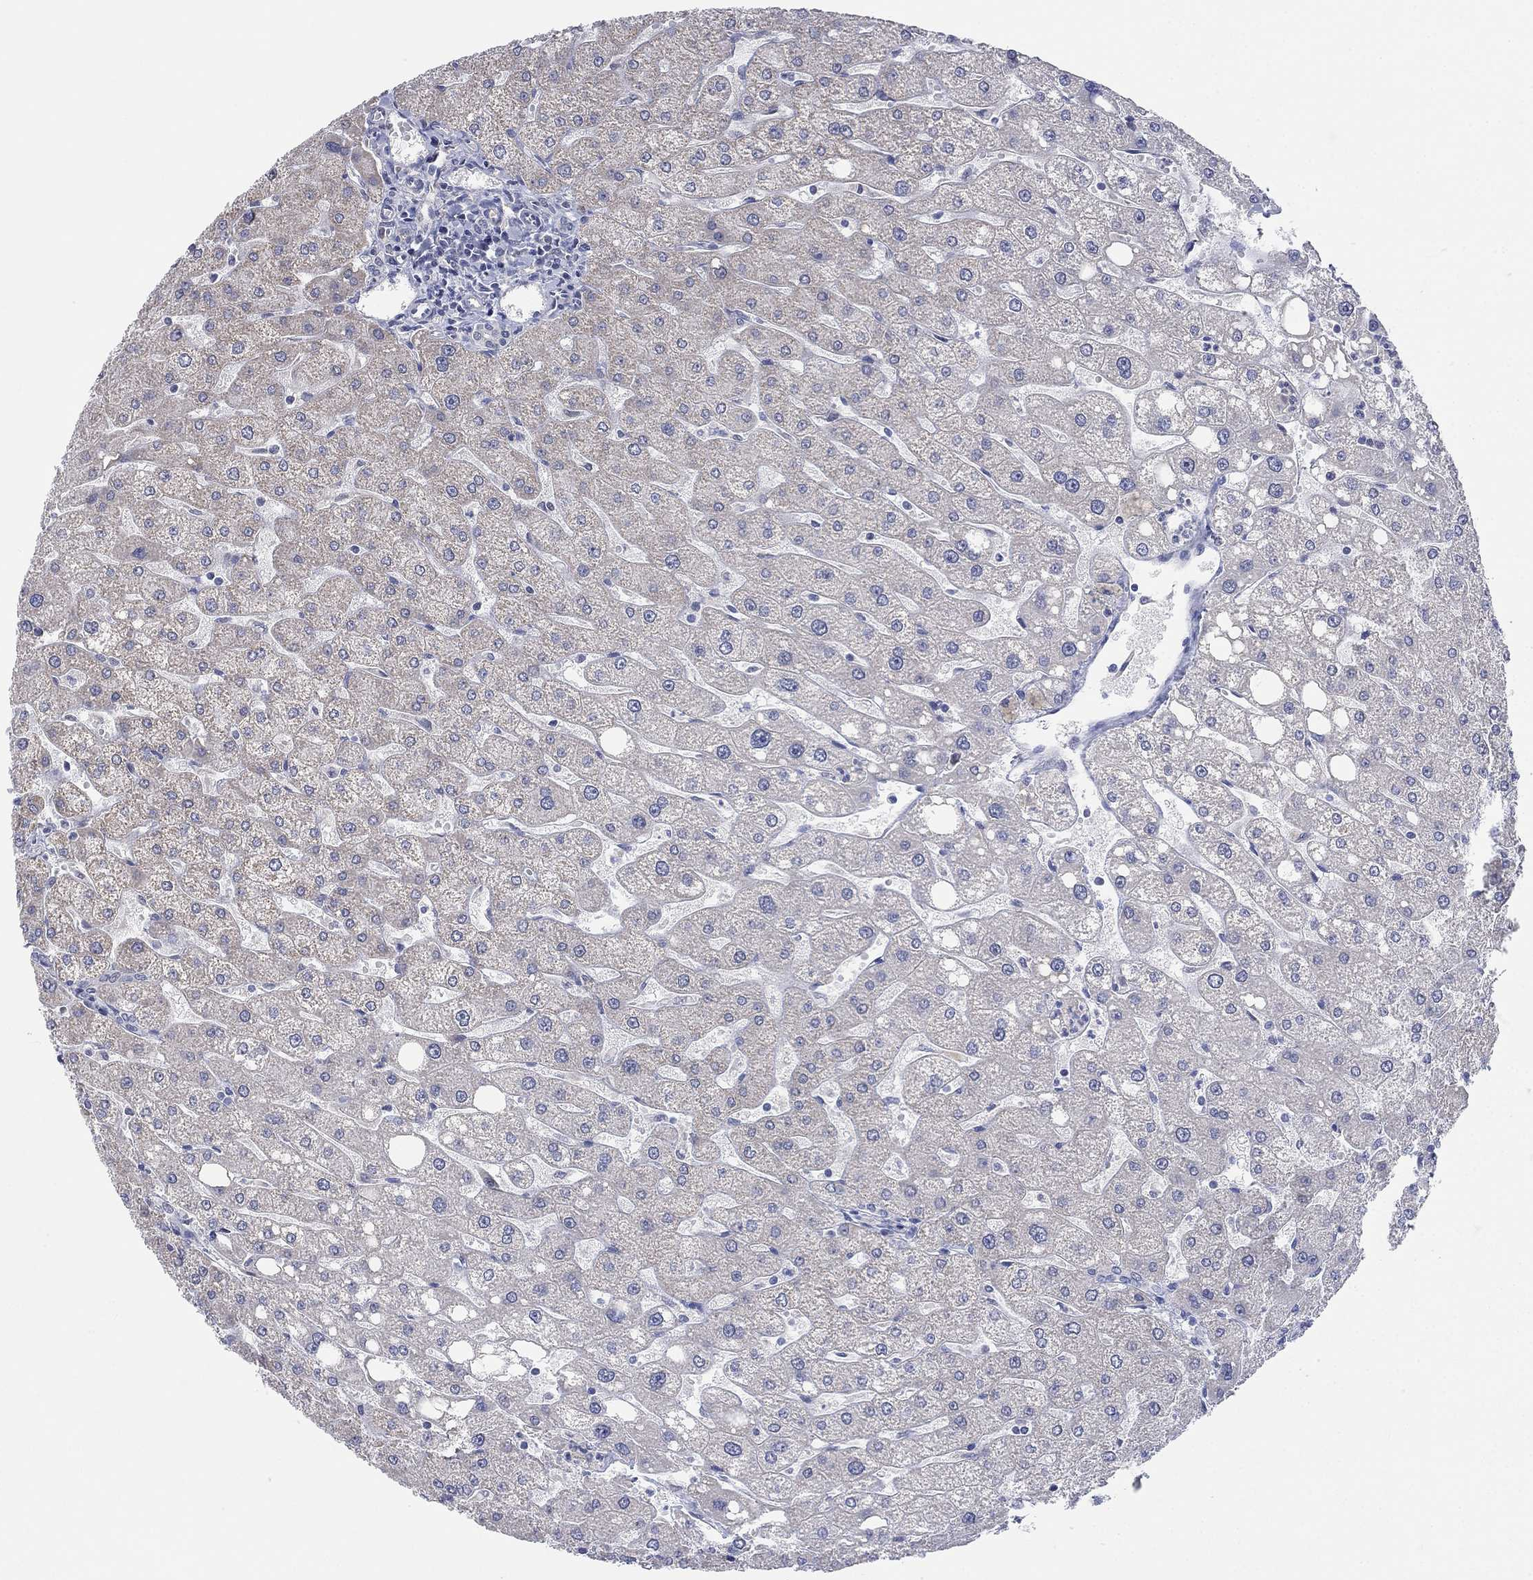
{"staining": {"intensity": "negative", "quantity": "none", "location": "none"}, "tissue": "liver", "cell_type": "Cholangiocytes", "image_type": "normal", "snomed": [{"axis": "morphology", "description": "Normal tissue, NOS"}, {"axis": "topography", "description": "Liver"}], "caption": "An IHC photomicrograph of unremarkable liver is shown. There is no staining in cholangiocytes of liver.", "gene": "PNMA5", "patient": {"sex": "male", "age": 67}}